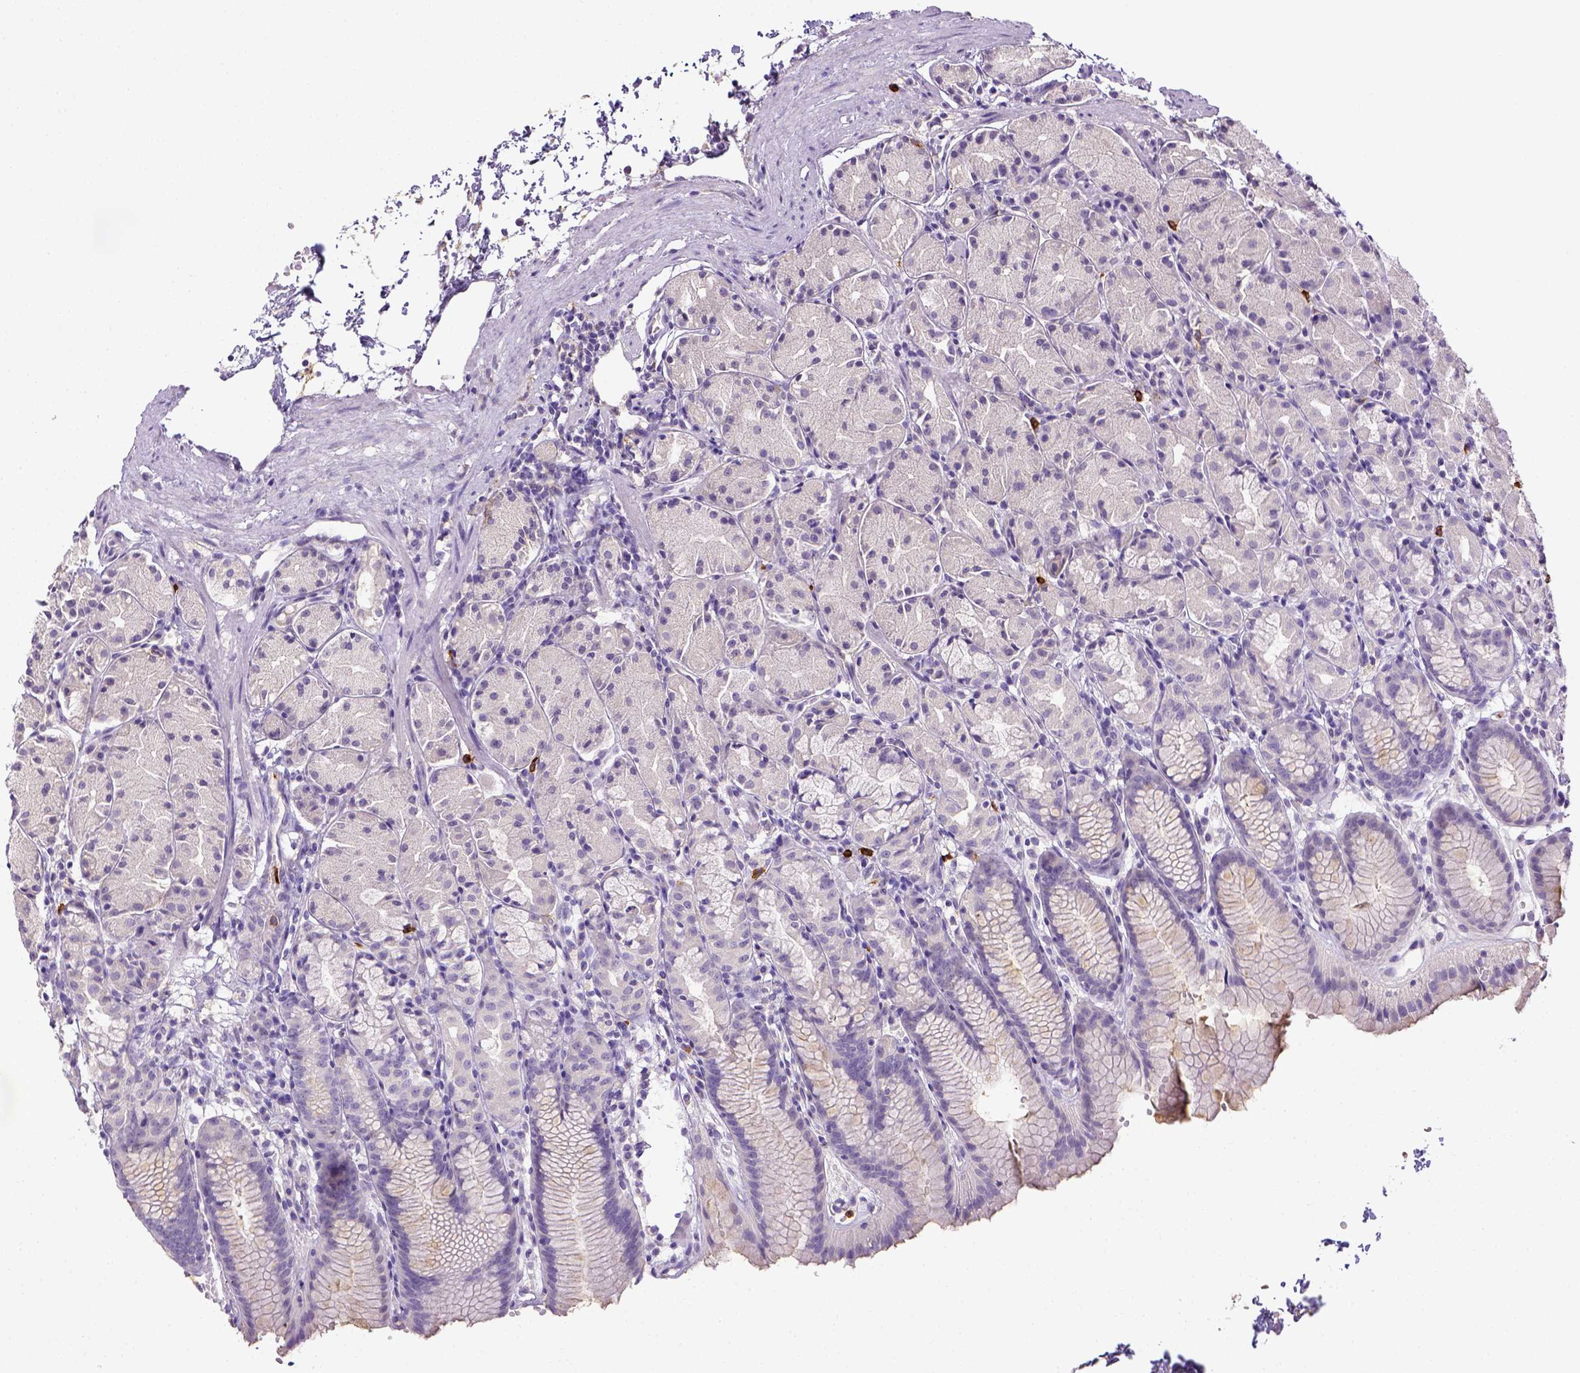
{"staining": {"intensity": "negative", "quantity": "none", "location": "none"}, "tissue": "stomach", "cell_type": "Glandular cells", "image_type": "normal", "snomed": [{"axis": "morphology", "description": "Normal tissue, NOS"}, {"axis": "topography", "description": "Stomach, upper"}], "caption": "This is an IHC micrograph of benign stomach. There is no staining in glandular cells.", "gene": "ITGAM", "patient": {"sex": "male", "age": 47}}